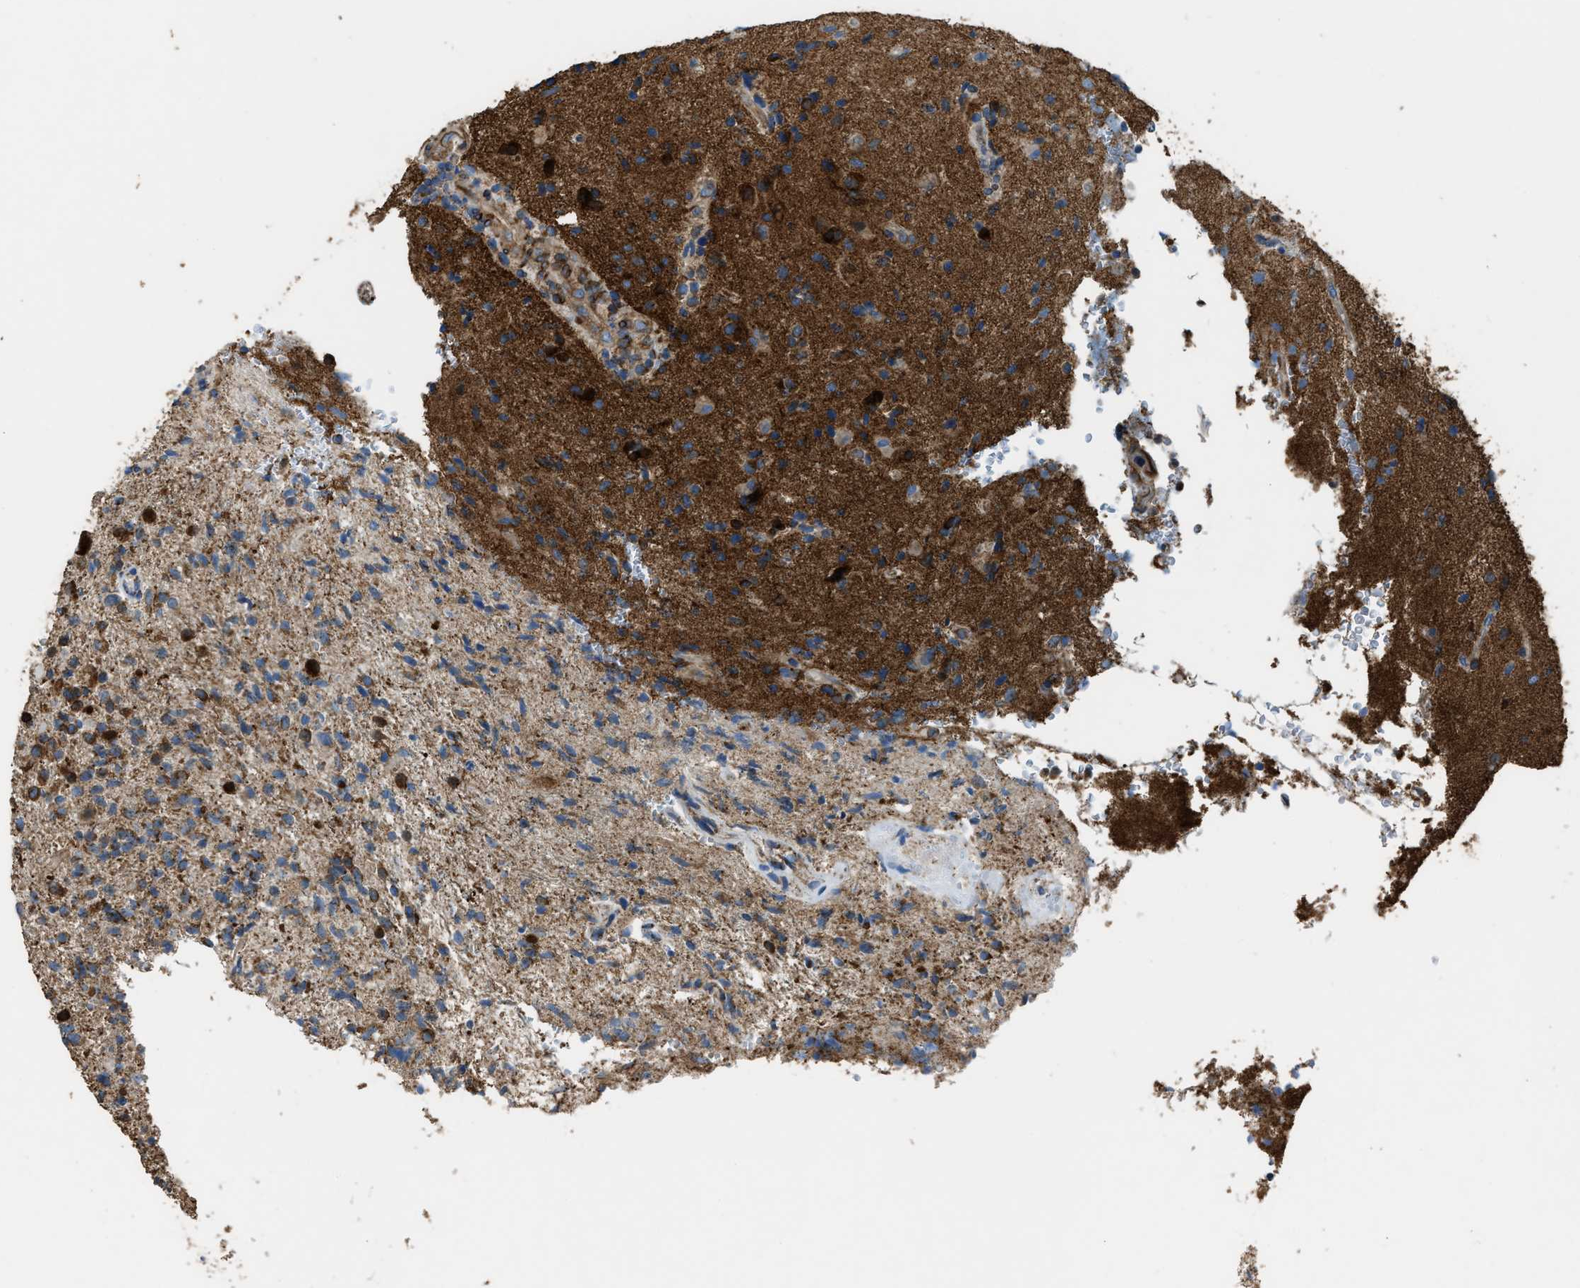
{"staining": {"intensity": "moderate", "quantity": ">75%", "location": "cytoplasmic/membranous"}, "tissue": "glioma", "cell_type": "Tumor cells", "image_type": "cancer", "snomed": [{"axis": "morphology", "description": "Glioma, malignant, High grade"}, {"axis": "topography", "description": "Brain"}], "caption": "Tumor cells exhibit medium levels of moderate cytoplasmic/membranous positivity in approximately >75% of cells in glioma.", "gene": "SLC25A11", "patient": {"sex": "male", "age": 72}}